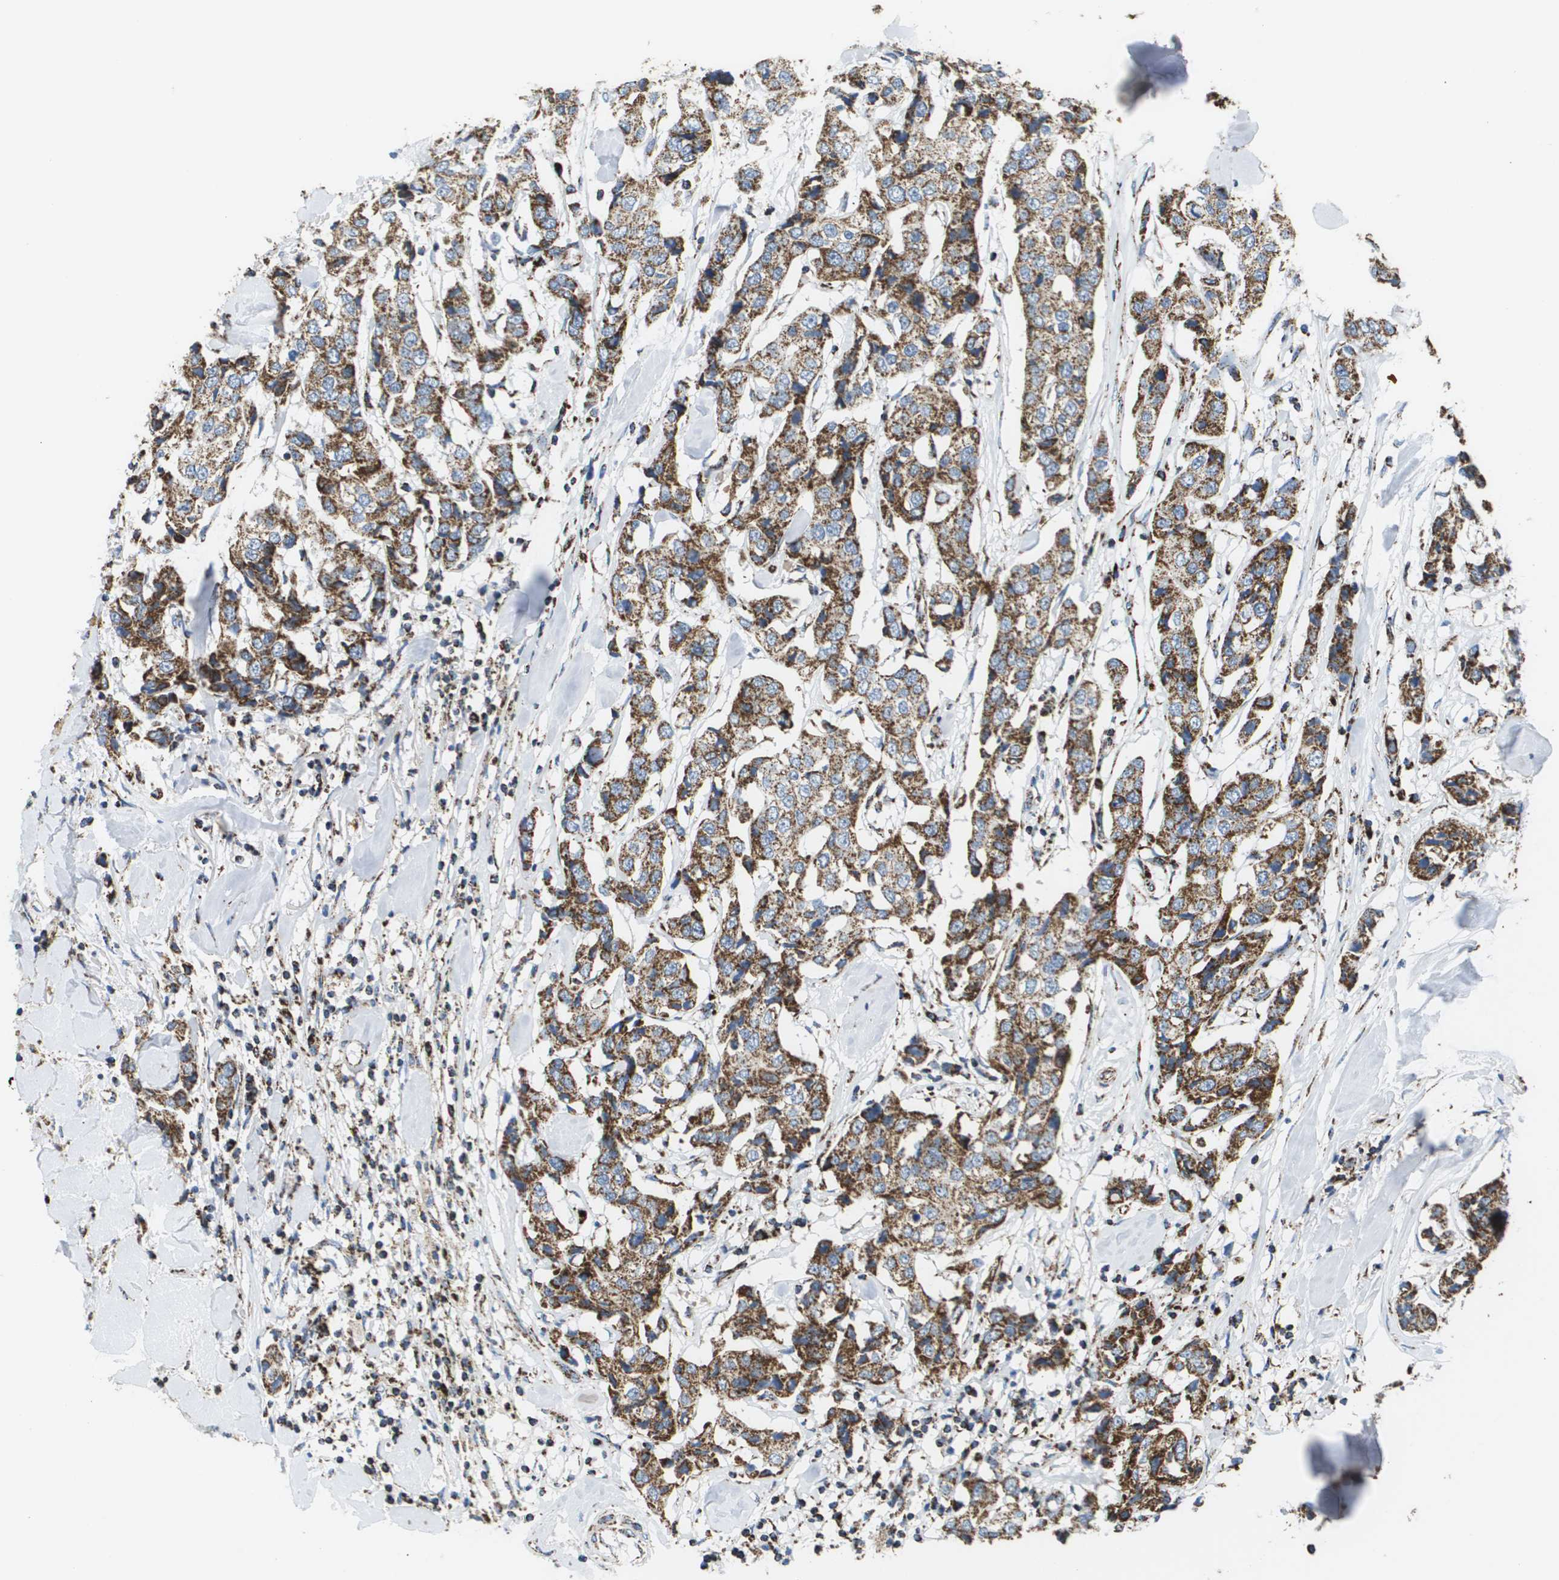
{"staining": {"intensity": "moderate", "quantity": ">75%", "location": "cytoplasmic/membranous"}, "tissue": "breast cancer", "cell_type": "Tumor cells", "image_type": "cancer", "snomed": [{"axis": "morphology", "description": "Duct carcinoma"}, {"axis": "topography", "description": "Breast"}], "caption": "Intraductal carcinoma (breast) stained with a brown dye demonstrates moderate cytoplasmic/membranous positive positivity in about >75% of tumor cells.", "gene": "ATP5F1B", "patient": {"sex": "female", "age": 80}}